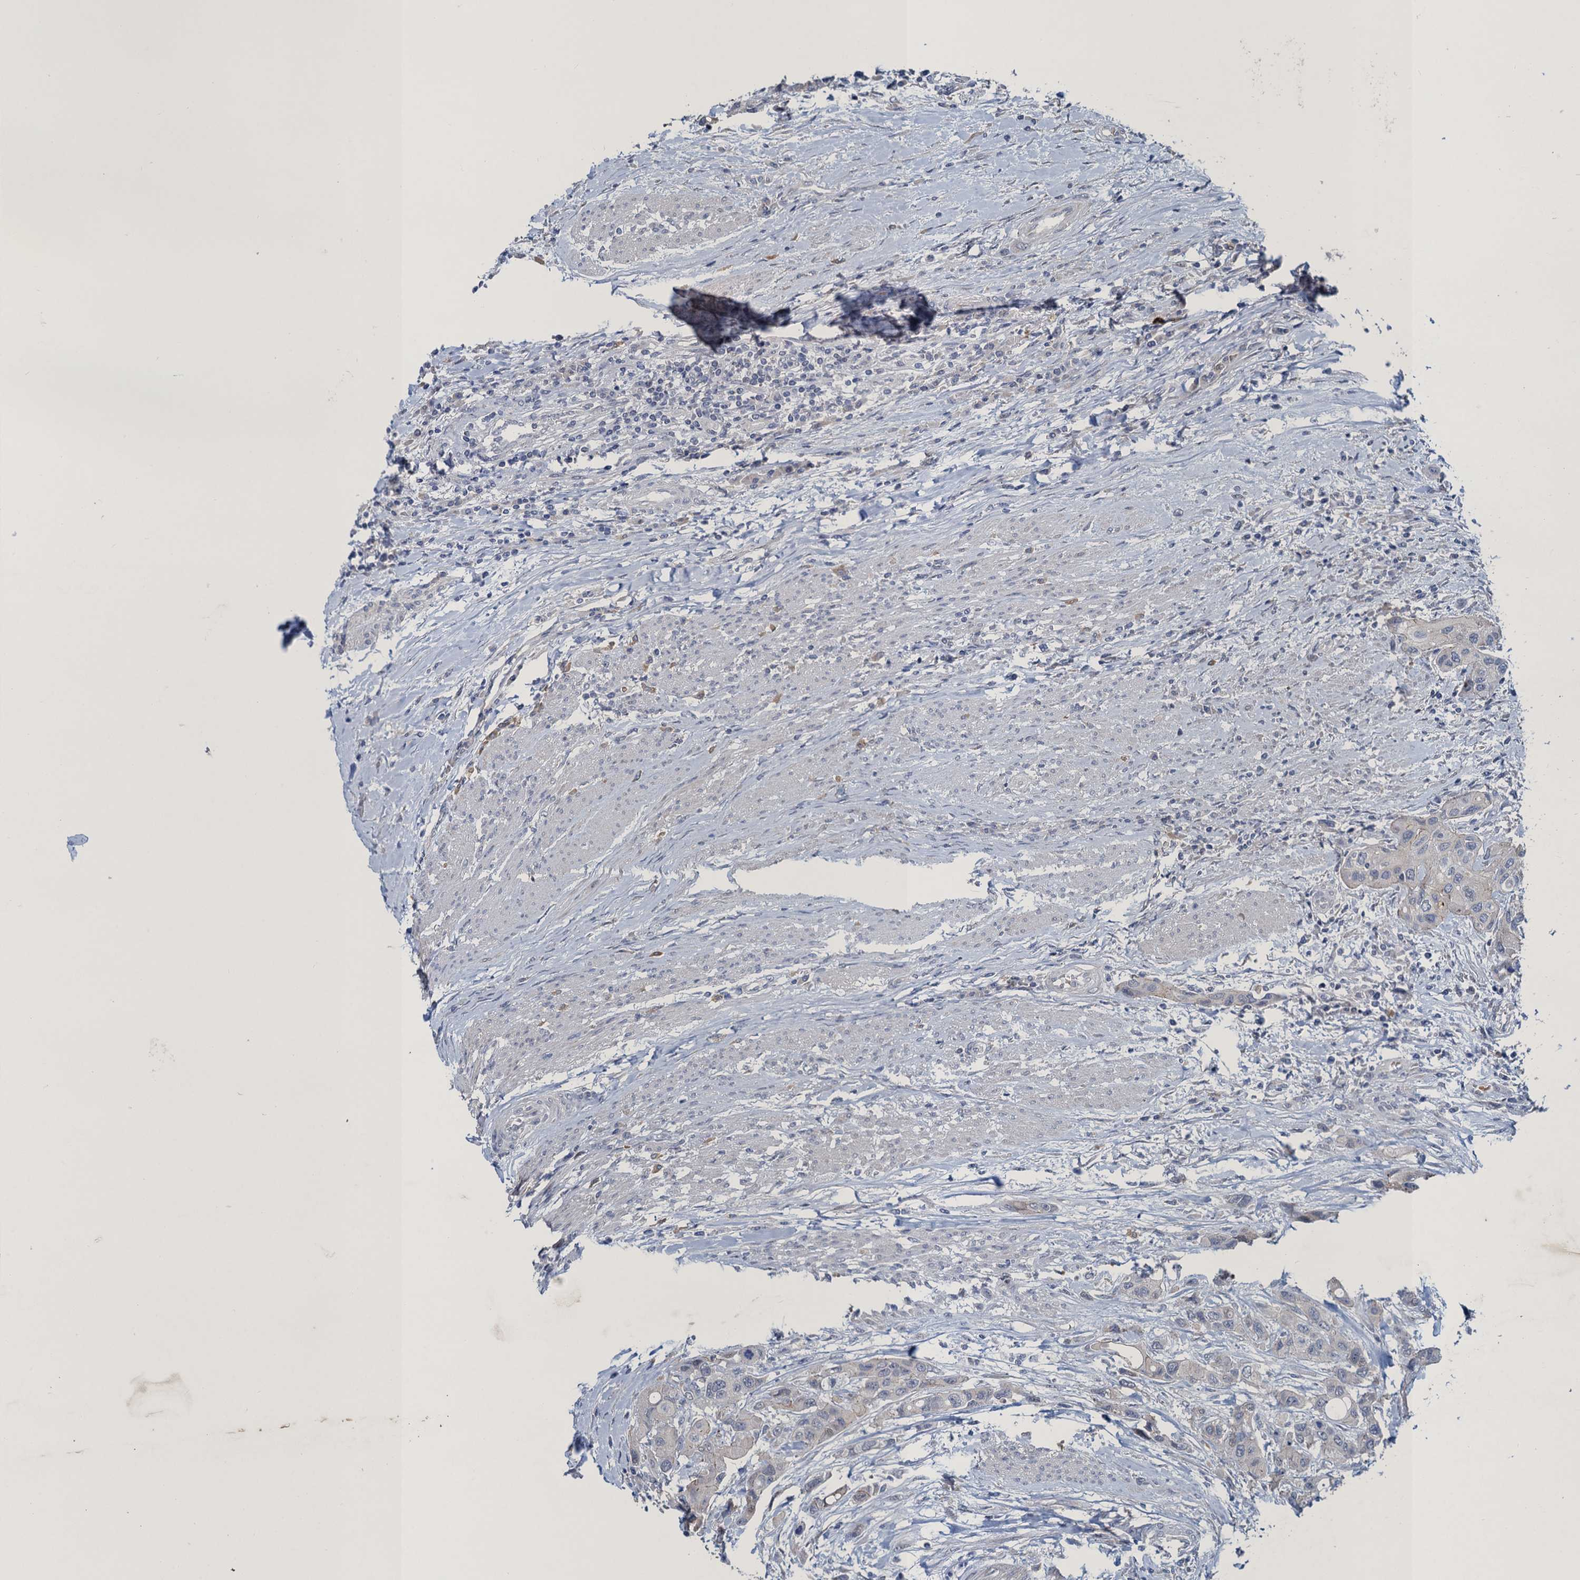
{"staining": {"intensity": "negative", "quantity": "none", "location": "none"}, "tissue": "urothelial cancer", "cell_type": "Tumor cells", "image_type": "cancer", "snomed": [{"axis": "morphology", "description": "Normal tissue, NOS"}, {"axis": "morphology", "description": "Urothelial carcinoma, High grade"}, {"axis": "topography", "description": "Vascular tissue"}, {"axis": "topography", "description": "Urinary bladder"}], "caption": "Histopathology image shows no significant protein expression in tumor cells of urothelial cancer.", "gene": "ATOSA", "patient": {"sex": "female", "age": 56}}